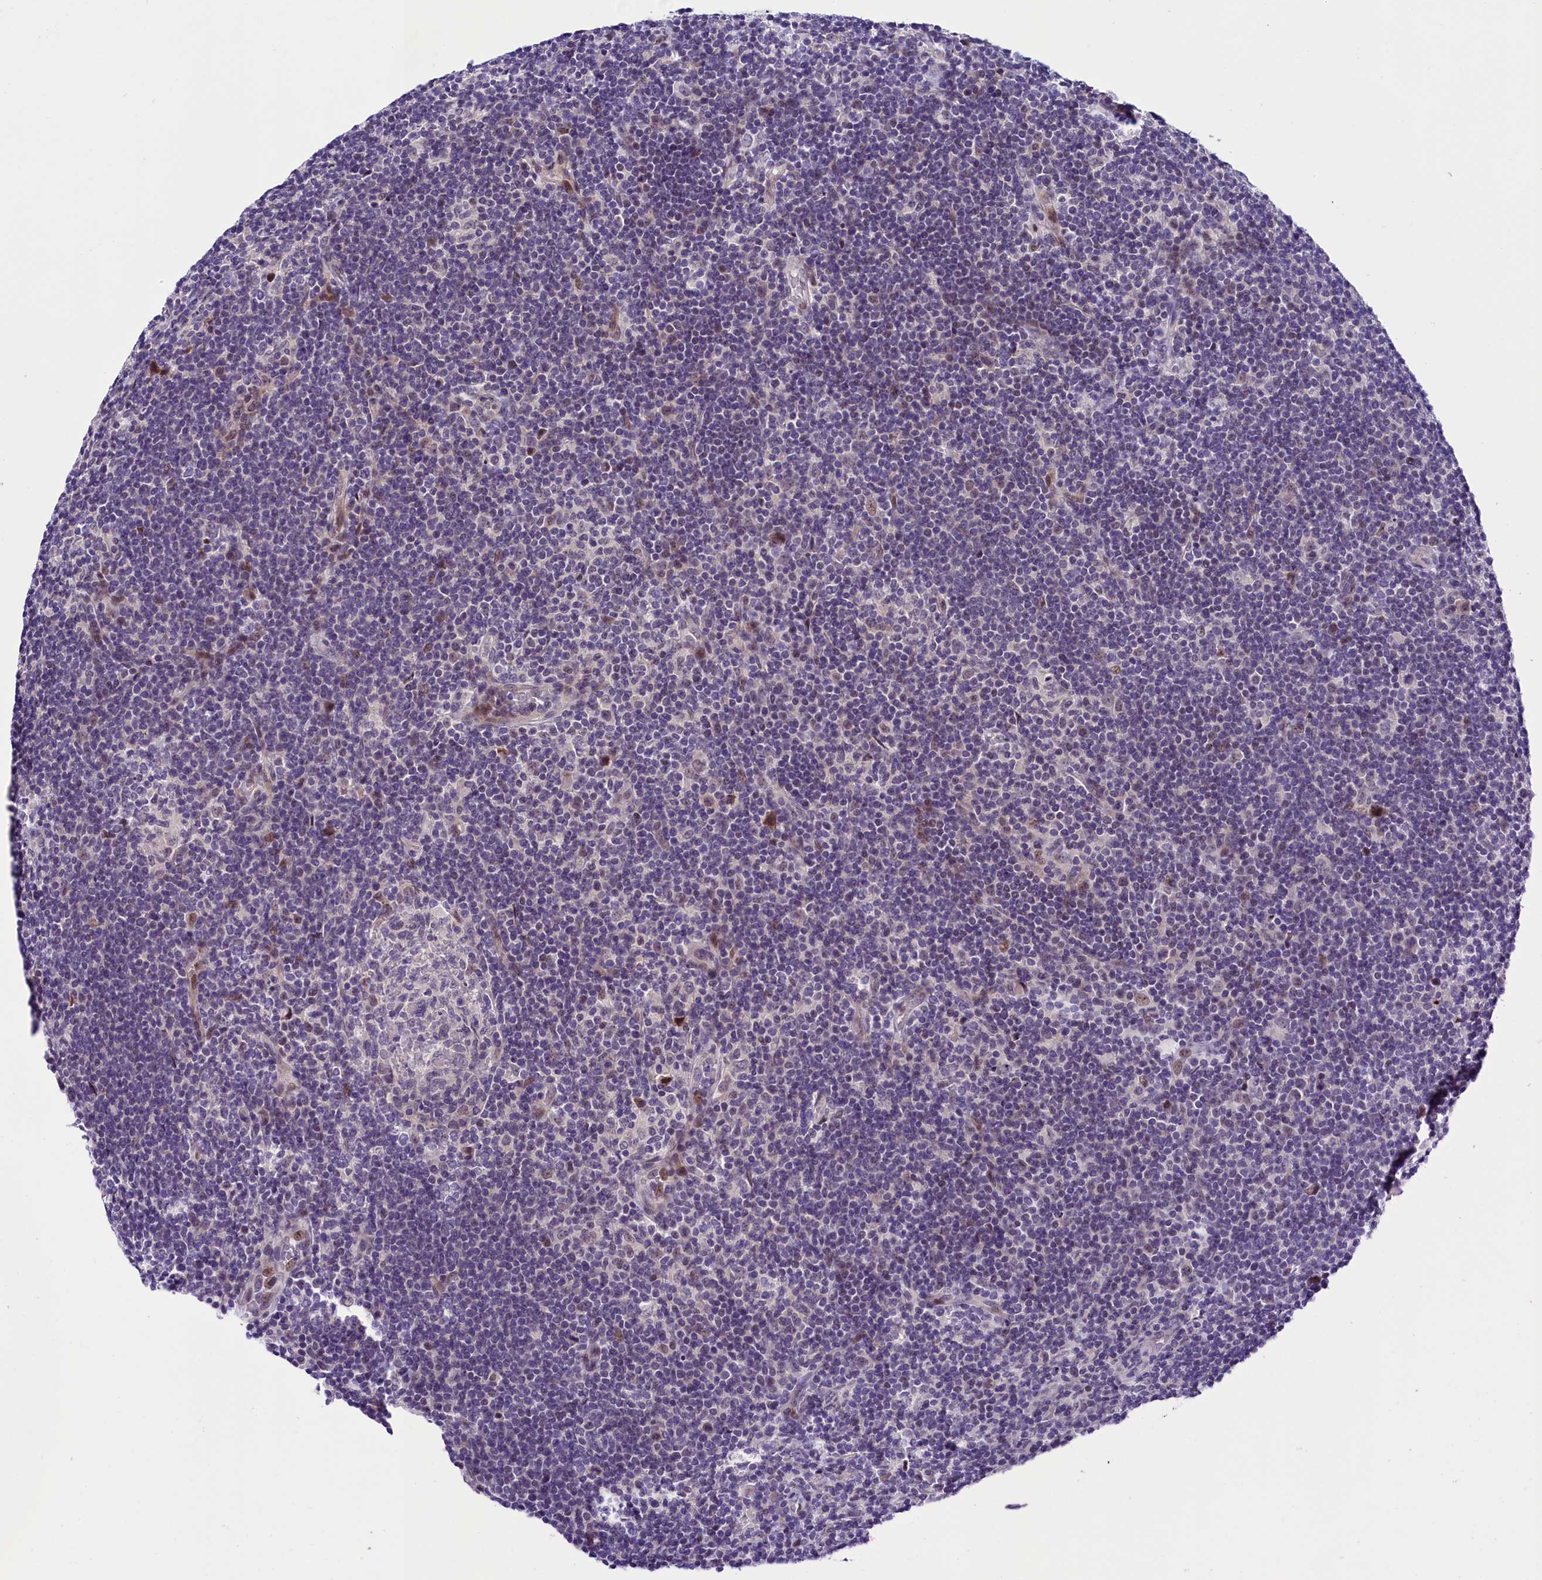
{"staining": {"intensity": "negative", "quantity": "none", "location": "none"}, "tissue": "lymphoma", "cell_type": "Tumor cells", "image_type": "cancer", "snomed": [{"axis": "morphology", "description": "Hodgkin's disease, NOS"}, {"axis": "topography", "description": "Lymph node"}], "caption": "Hodgkin's disease was stained to show a protein in brown. There is no significant staining in tumor cells. (DAB (3,3'-diaminobenzidine) immunohistochemistry (IHC) with hematoxylin counter stain).", "gene": "CCDC106", "patient": {"sex": "female", "age": 57}}